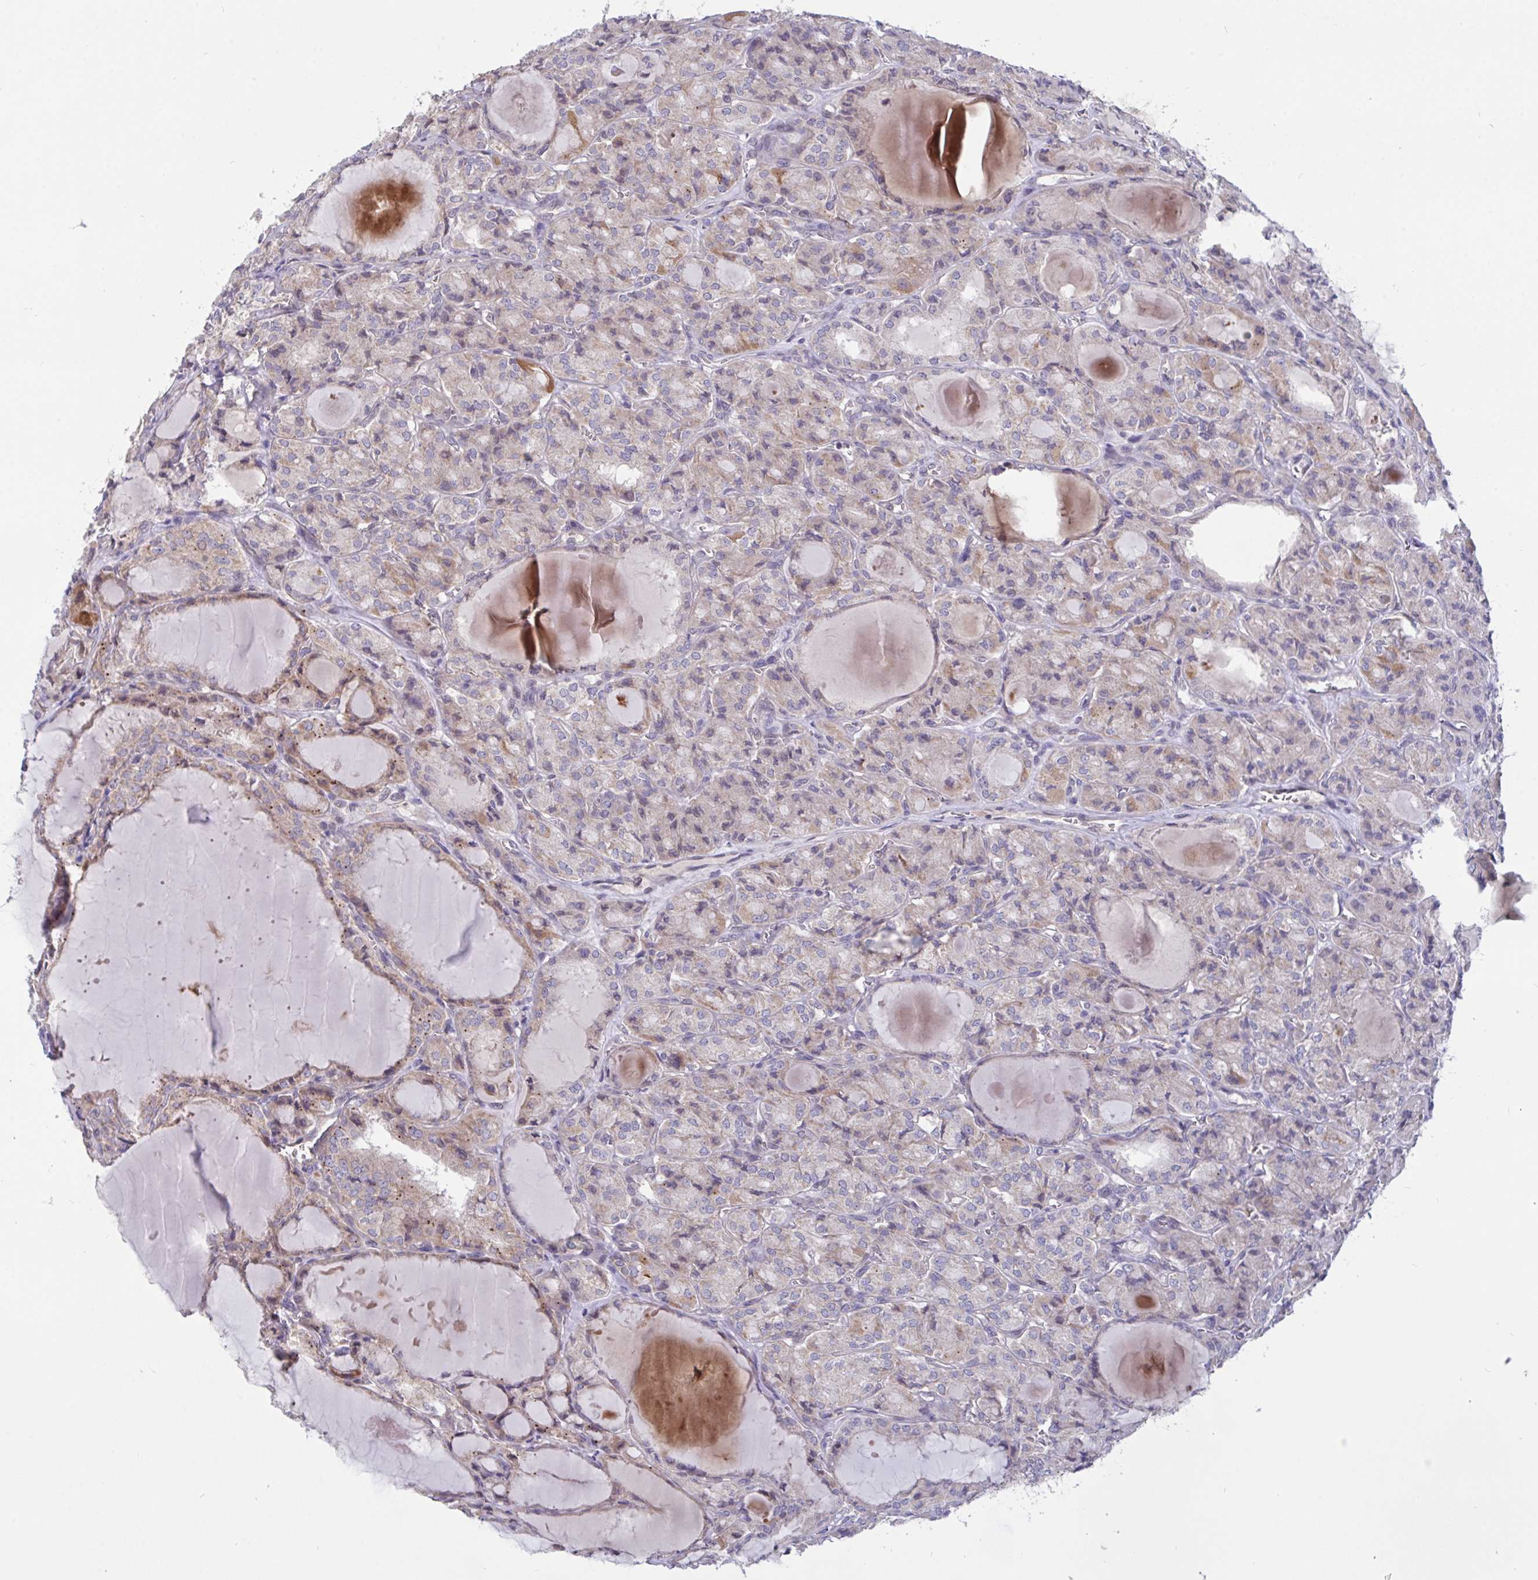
{"staining": {"intensity": "moderate", "quantity": "<25%", "location": "cytoplasmic/membranous"}, "tissue": "thyroid cancer", "cell_type": "Tumor cells", "image_type": "cancer", "snomed": [{"axis": "morphology", "description": "Papillary adenocarcinoma, NOS"}, {"axis": "topography", "description": "Thyroid gland"}], "caption": "Immunohistochemical staining of papillary adenocarcinoma (thyroid) reveals low levels of moderate cytoplasmic/membranous positivity in about <25% of tumor cells. Nuclei are stained in blue.", "gene": "L3HYPDH", "patient": {"sex": "male", "age": 87}}